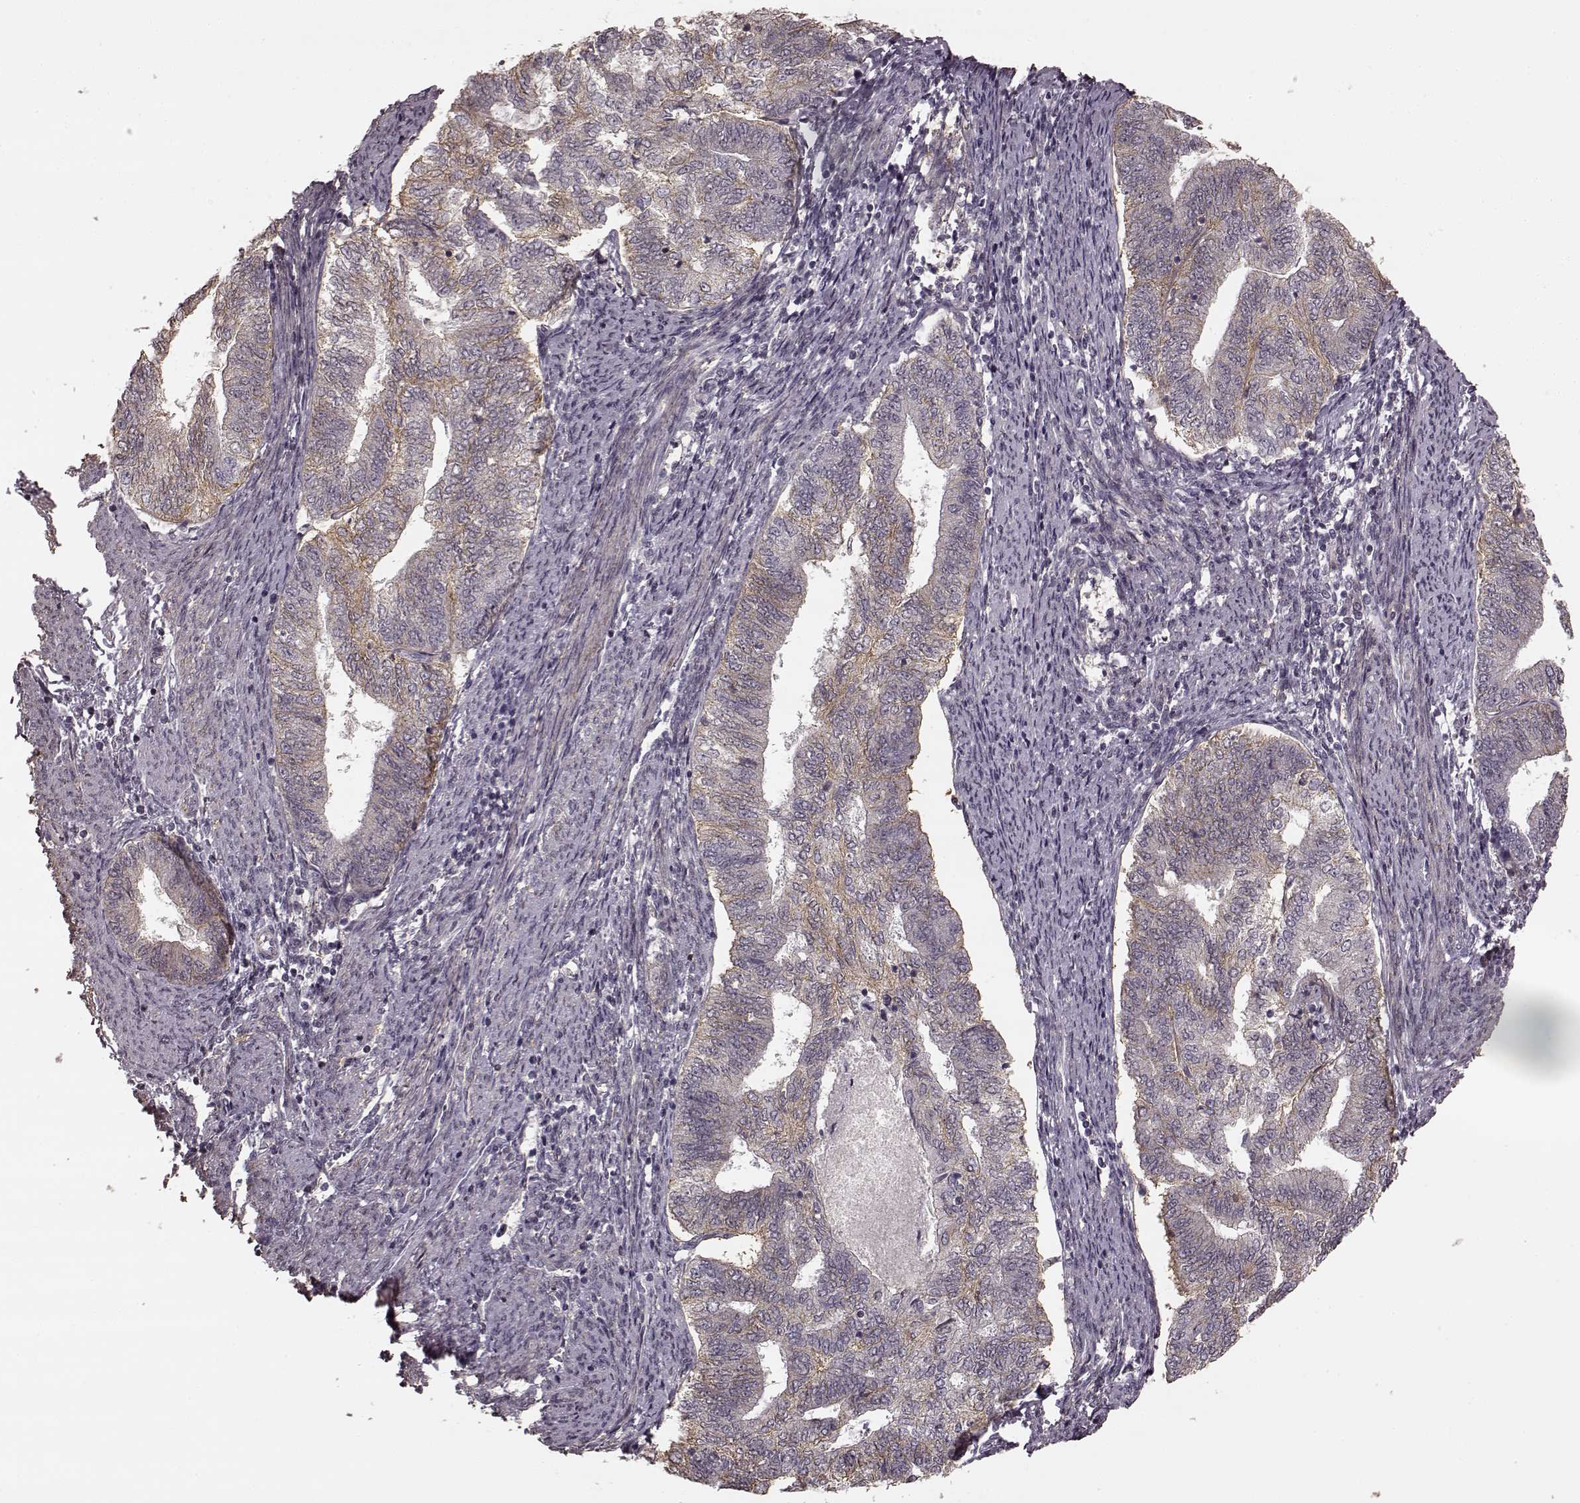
{"staining": {"intensity": "weak", "quantity": "25%-75%", "location": "cytoplasmic/membranous"}, "tissue": "endometrial cancer", "cell_type": "Tumor cells", "image_type": "cancer", "snomed": [{"axis": "morphology", "description": "Adenocarcinoma, NOS"}, {"axis": "topography", "description": "Endometrium"}], "caption": "An immunohistochemistry (IHC) photomicrograph of tumor tissue is shown. Protein staining in brown shows weak cytoplasmic/membranous positivity in adenocarcinoma (endometrial) within tumor cells.", "gene": "PRKCE", "patient": {"sex": "female", "age": 65}}